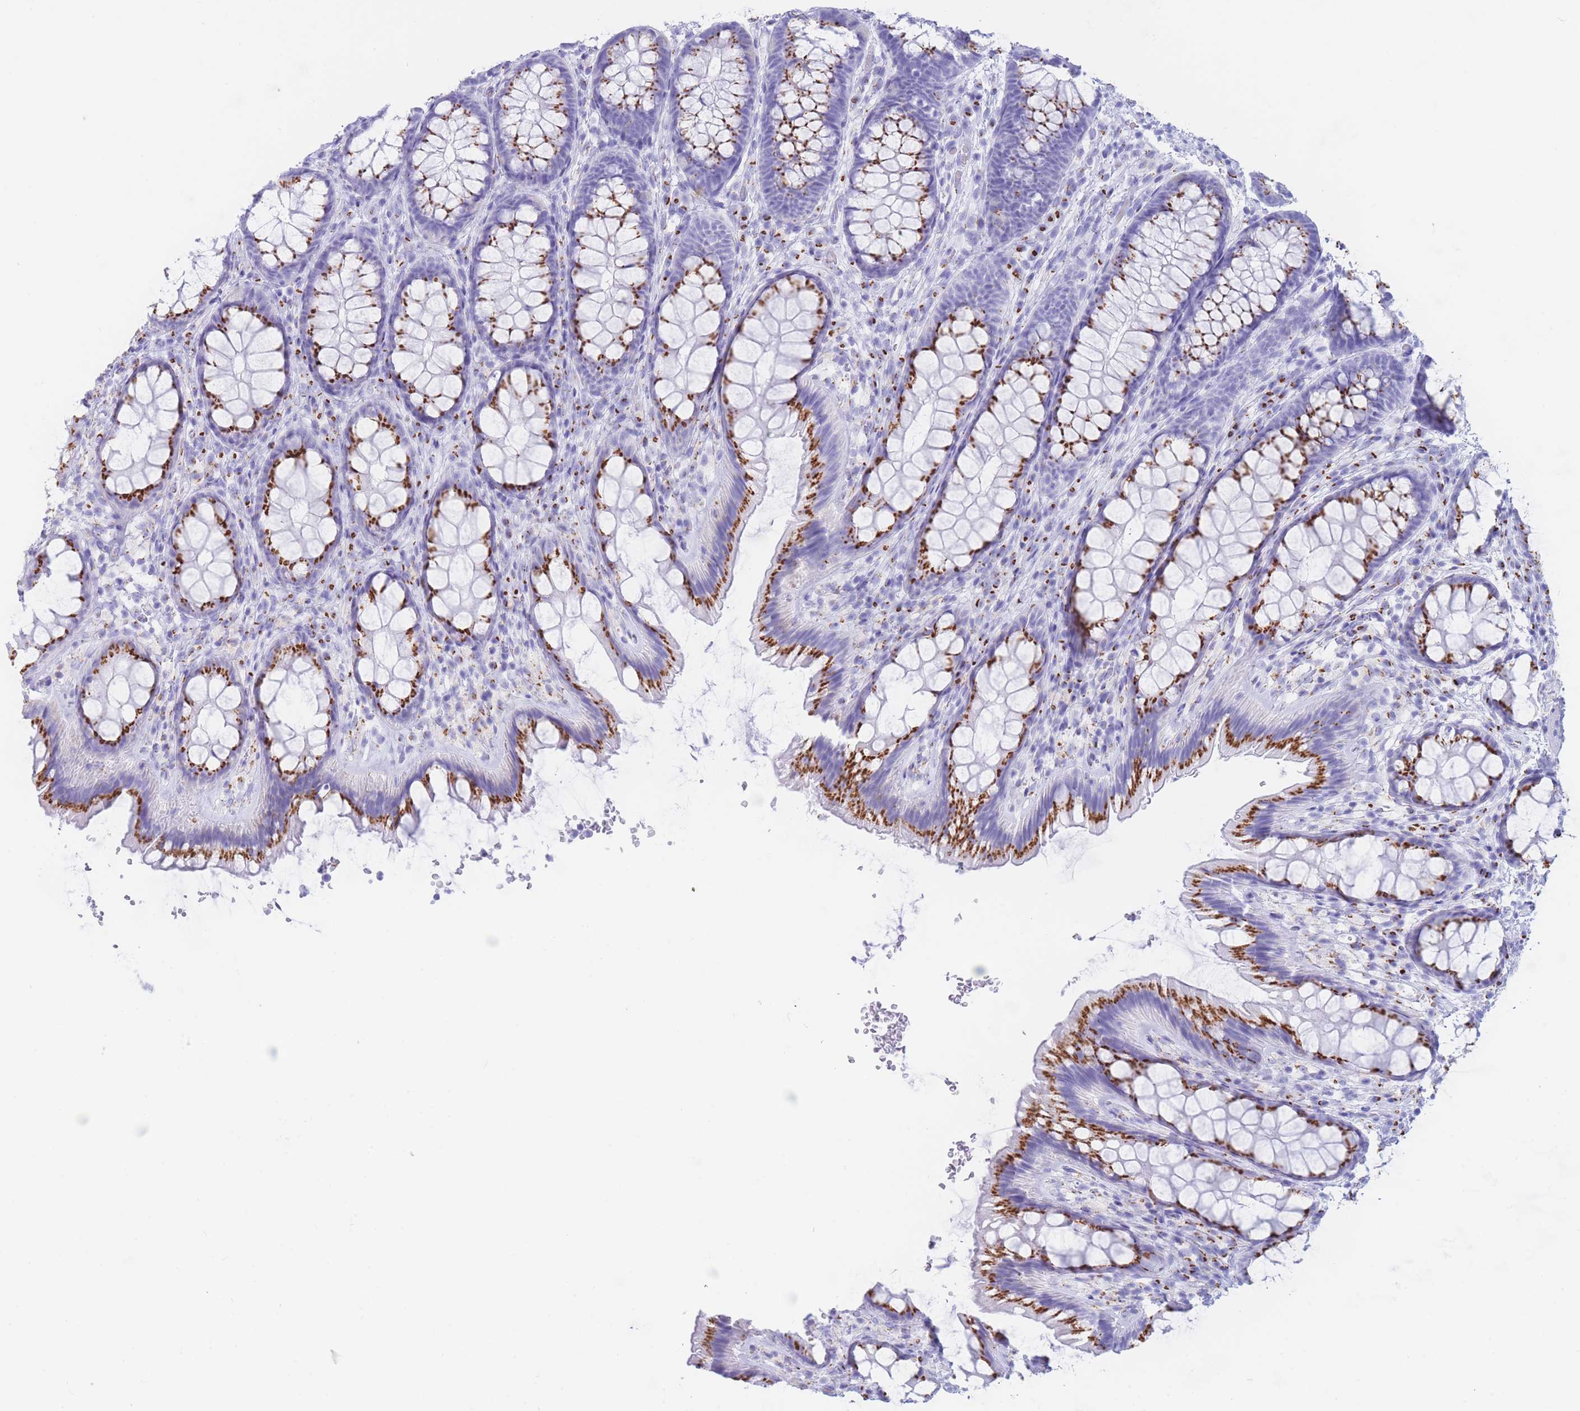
{"staining": {"intensity": "negative", "quantity": "none", "location": "none"}, "tissue": "colon", "cell_type": "Endothelial cells", "image_type": "normal", "snomed": [{"axis": "morphology", "description": "Normal tissue, NOS"}, {"axis": "topography", "description": "Colon"}], "caption": "This micrograph is of normal colon stained with immunohistochemistry to label a protein in brown with the nuclei are counter-stained blue. There is no staining in endothelial cells. The staining is performed using DAB (3,3'-diaminobenzidine) brown chromogen with nuclei counter-stained in using hematoxylin.", "gene": "FAM3C", "patient": {"sex": "male", "age": 46}}